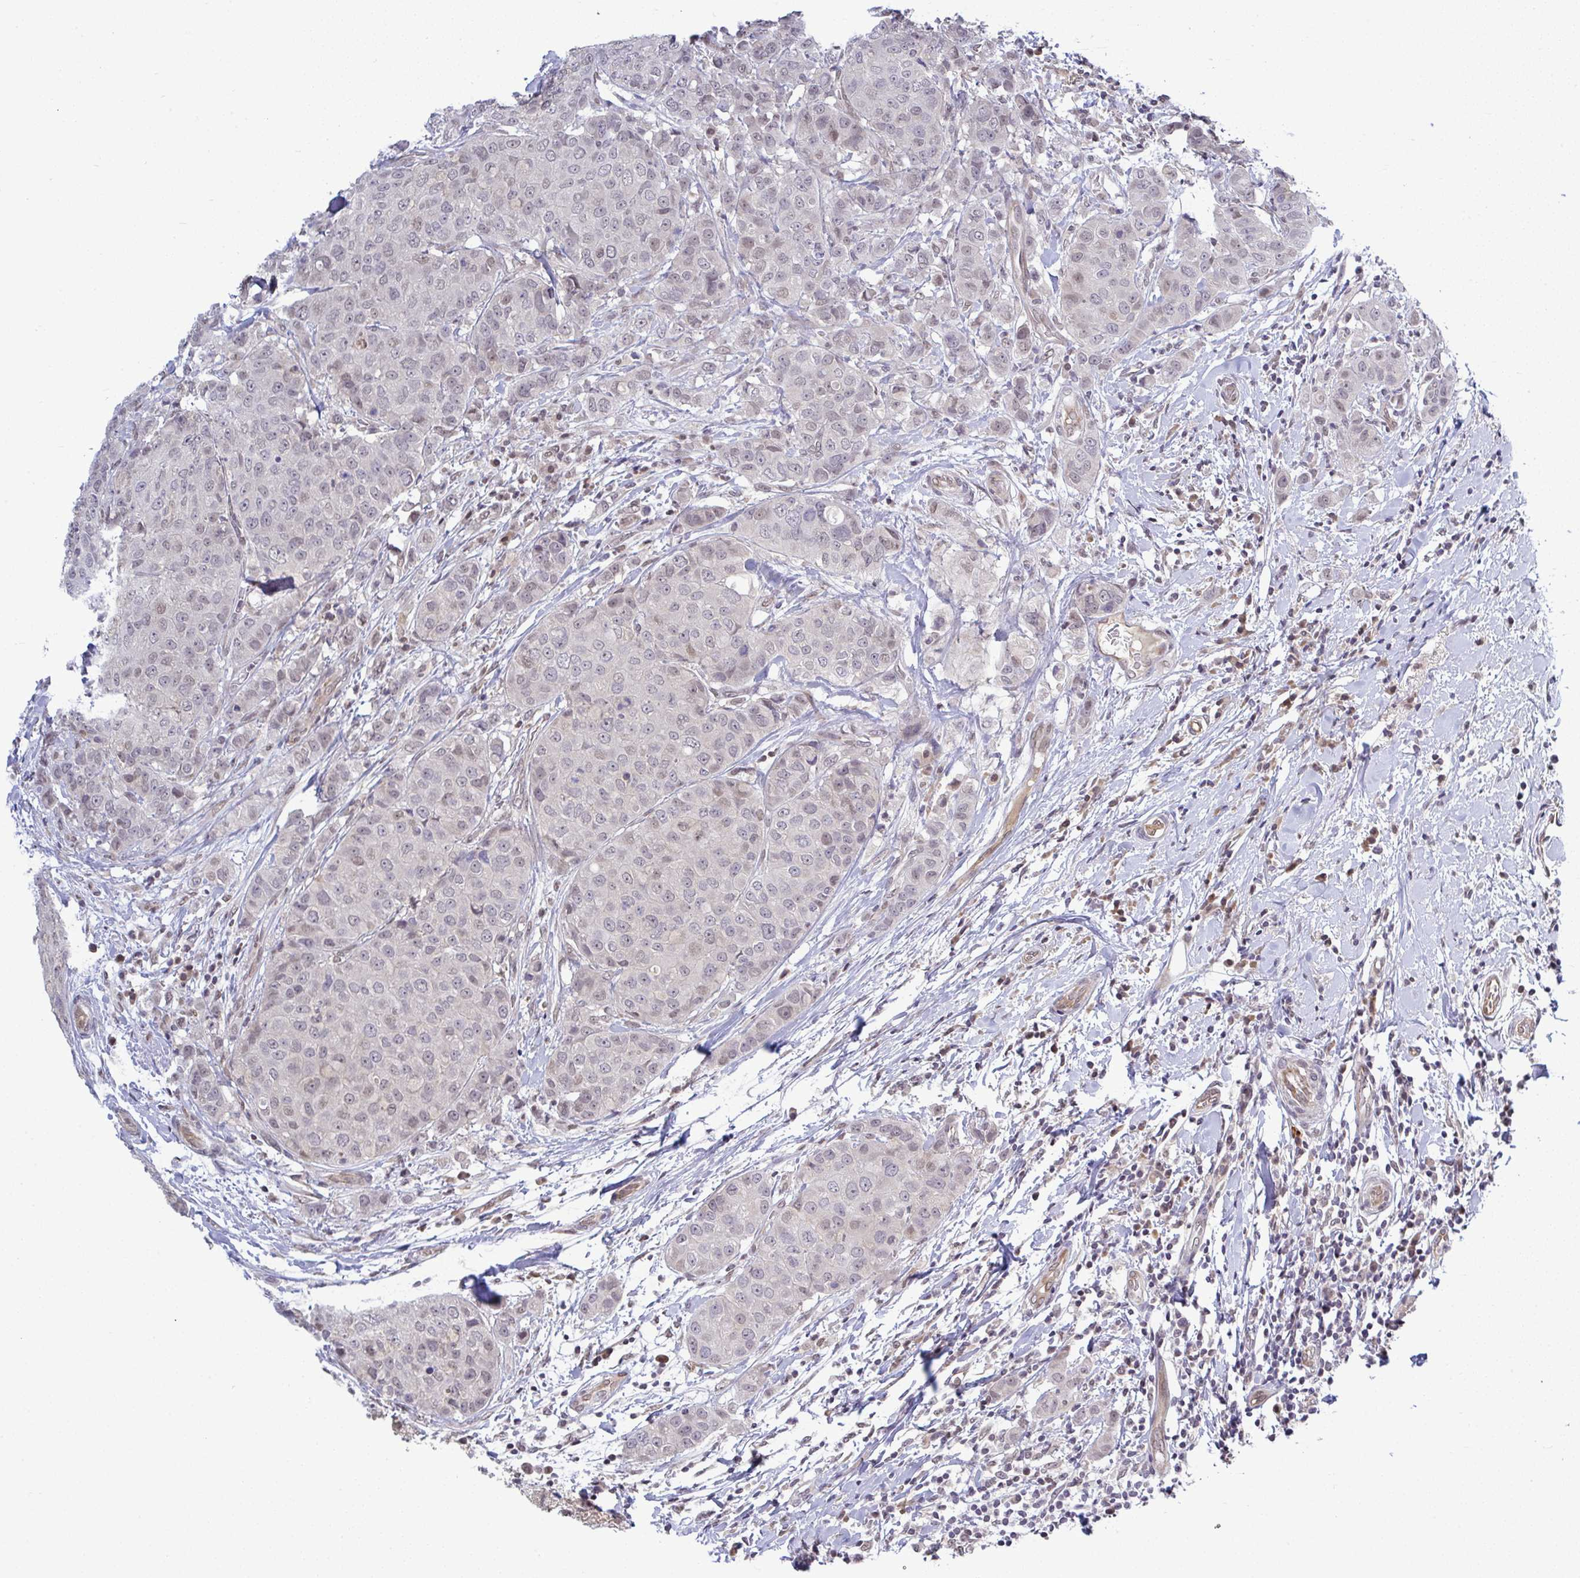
{"staining": {"intensity": "weak", "quantity": "25%-75%", "location": "nuclear"}, "tissue": "breast cancer", "cell_type": "Tumor cells", "image_type": "cancer", "snomed": [{"axis": "morphology", "description": "Duct carcinoma"}, {"axis": "topography", "description": "Breast"}], "caption": "This micrograph displays immunohistochemistry staining of breast intraductal carcinoma, with low weak nuclear staining in approximately 25%-75% of tumor cells.", "gene": "C9orf64", "patient": {"sex": "female", "age": 27}}